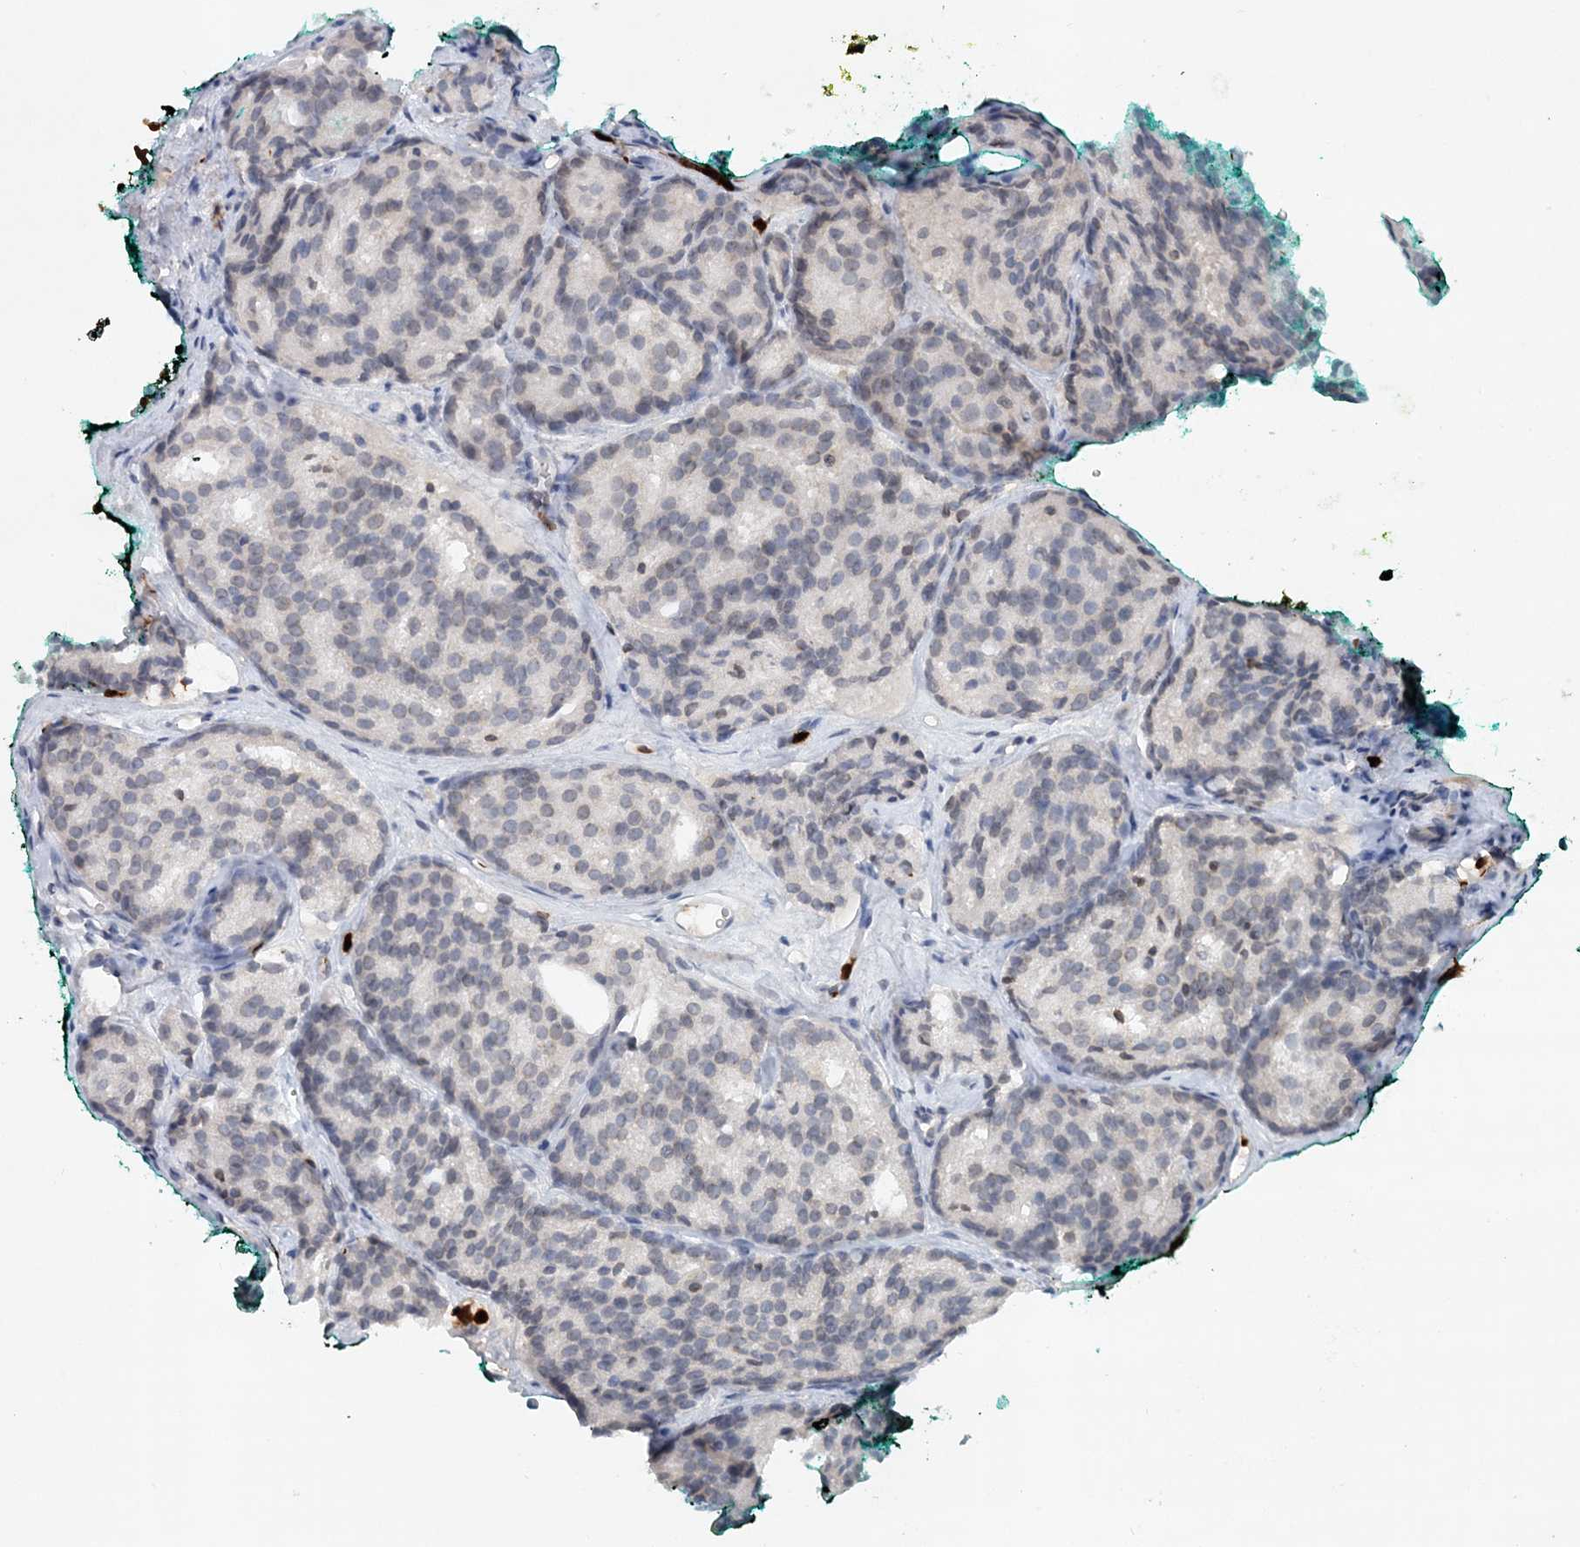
{"staining": {"intensity": "negative", "quantity": "none", "location": "none"}, "tissue": "prostate cancer", "cell_type": "Tumor cells", "image_type": "cancer", "snomed": [{"axis": "morphology", "description": "Adenocarcinoma, High grade"}, {"axis": "topography", "description": "Prostate"}], "caption": "Prostate cancer (high-grade adenocarcinoma) was stained to show a protein in brown. There is no significant expression in tumor cells. The staining was performed using DAB to visualize the protein expression in brown, while the nuclei were stained in blue with hematoxylin (Magnification: 20x).", "gene": "NUP54", "patient": {"sex": "male", "age": 64}}